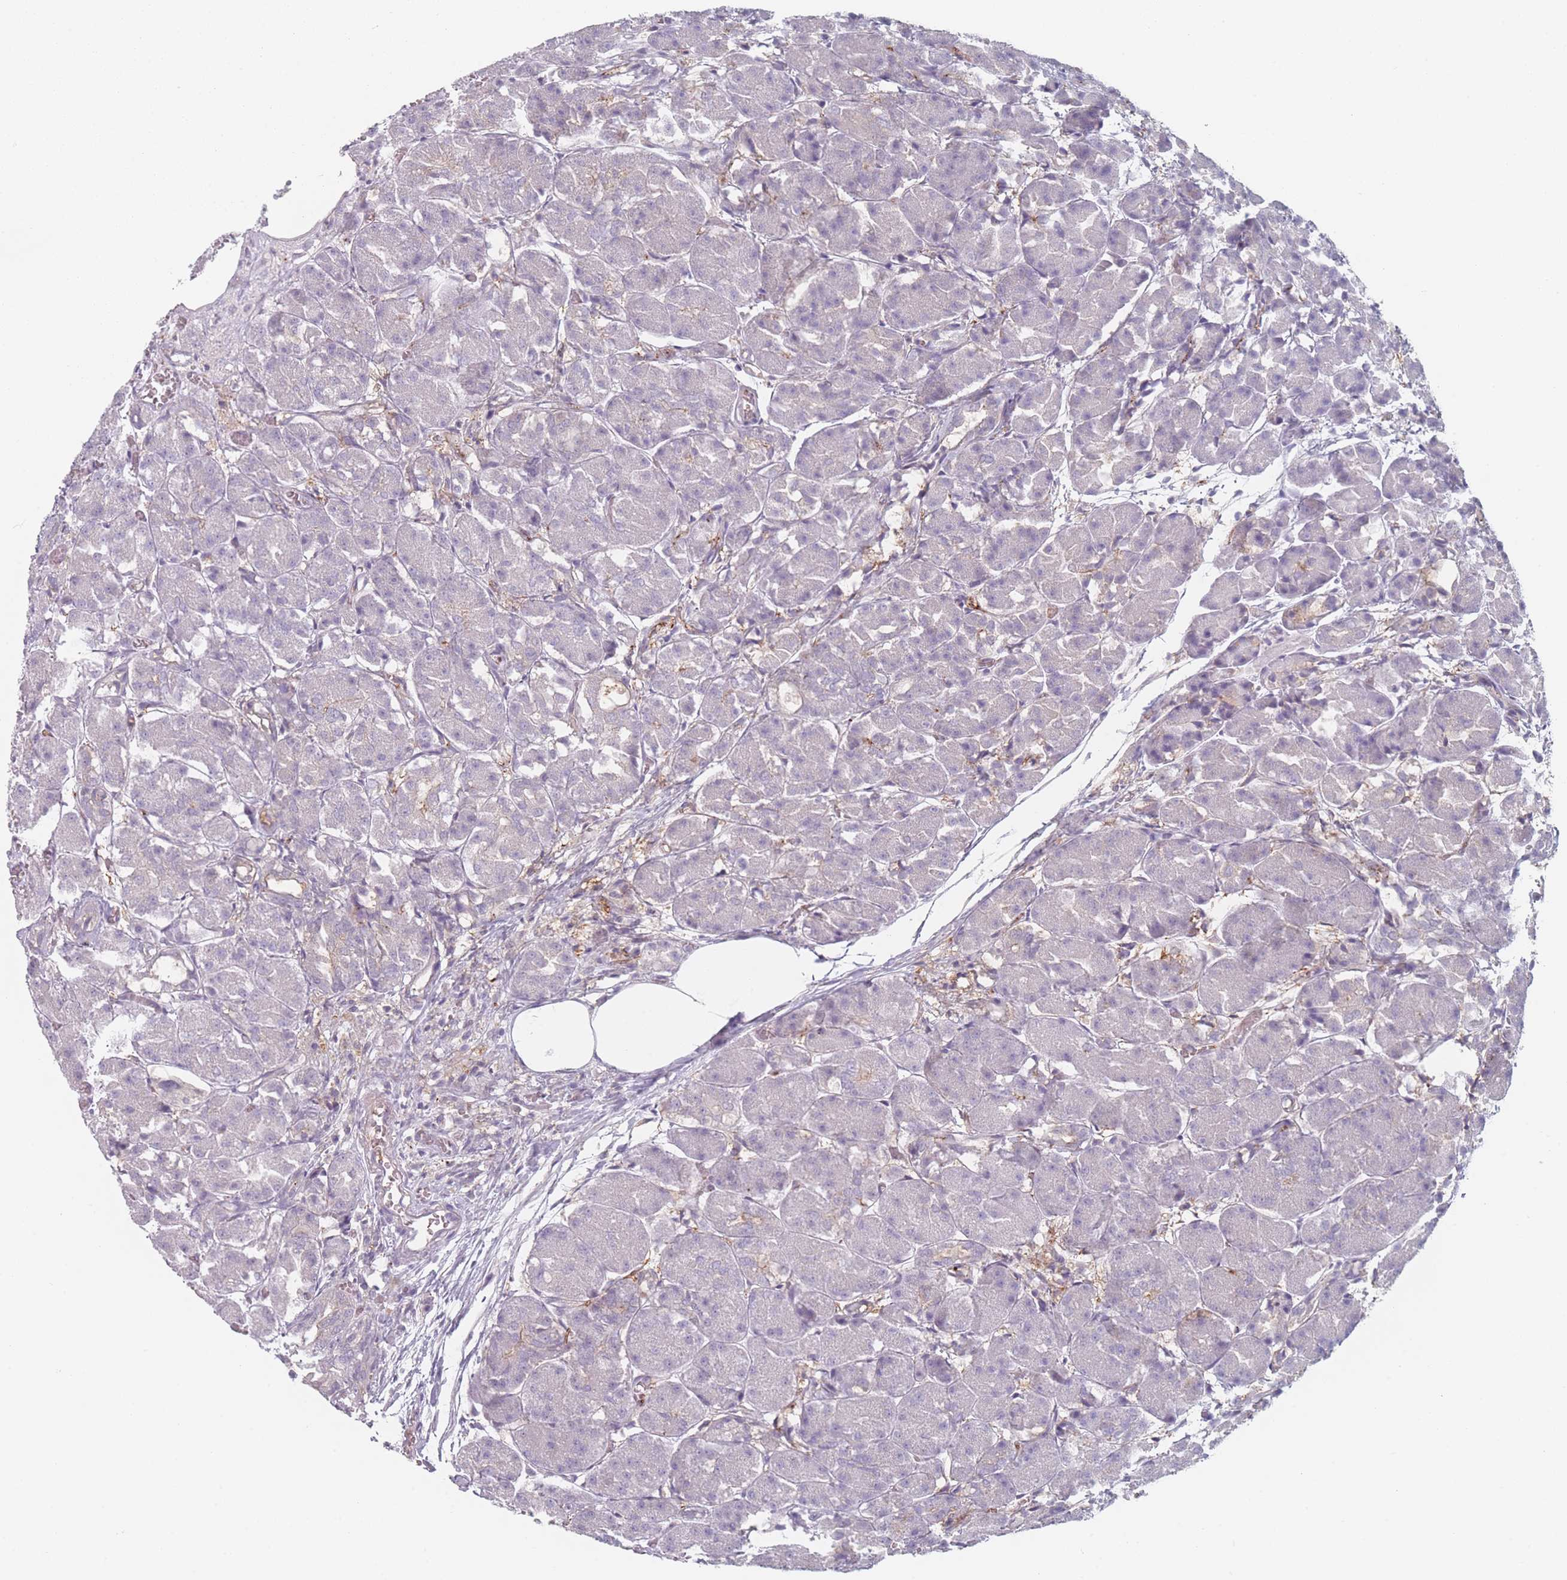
{"staining": {"intensity": "negative", "quantity": "none", "location": "none"}, "tissue": "pancreas", "cell_type": "Exocrine glandular cells", "image_type": "normal", "snomed": [{"axis": "morphology", "description": "Normal tissue, NOS"}, {"axis": "topography", "description": "Pancreas"}], "caption": "Immunohistochemistry micrograph of normal pancreas: human pancreas stained with DAB (3,3'-diaminobenzidine) demonstrates no significant protein expression in exocrine glandular cells.", "gene": "RNF4", "patient": {"sex": "male", "age": 63}}